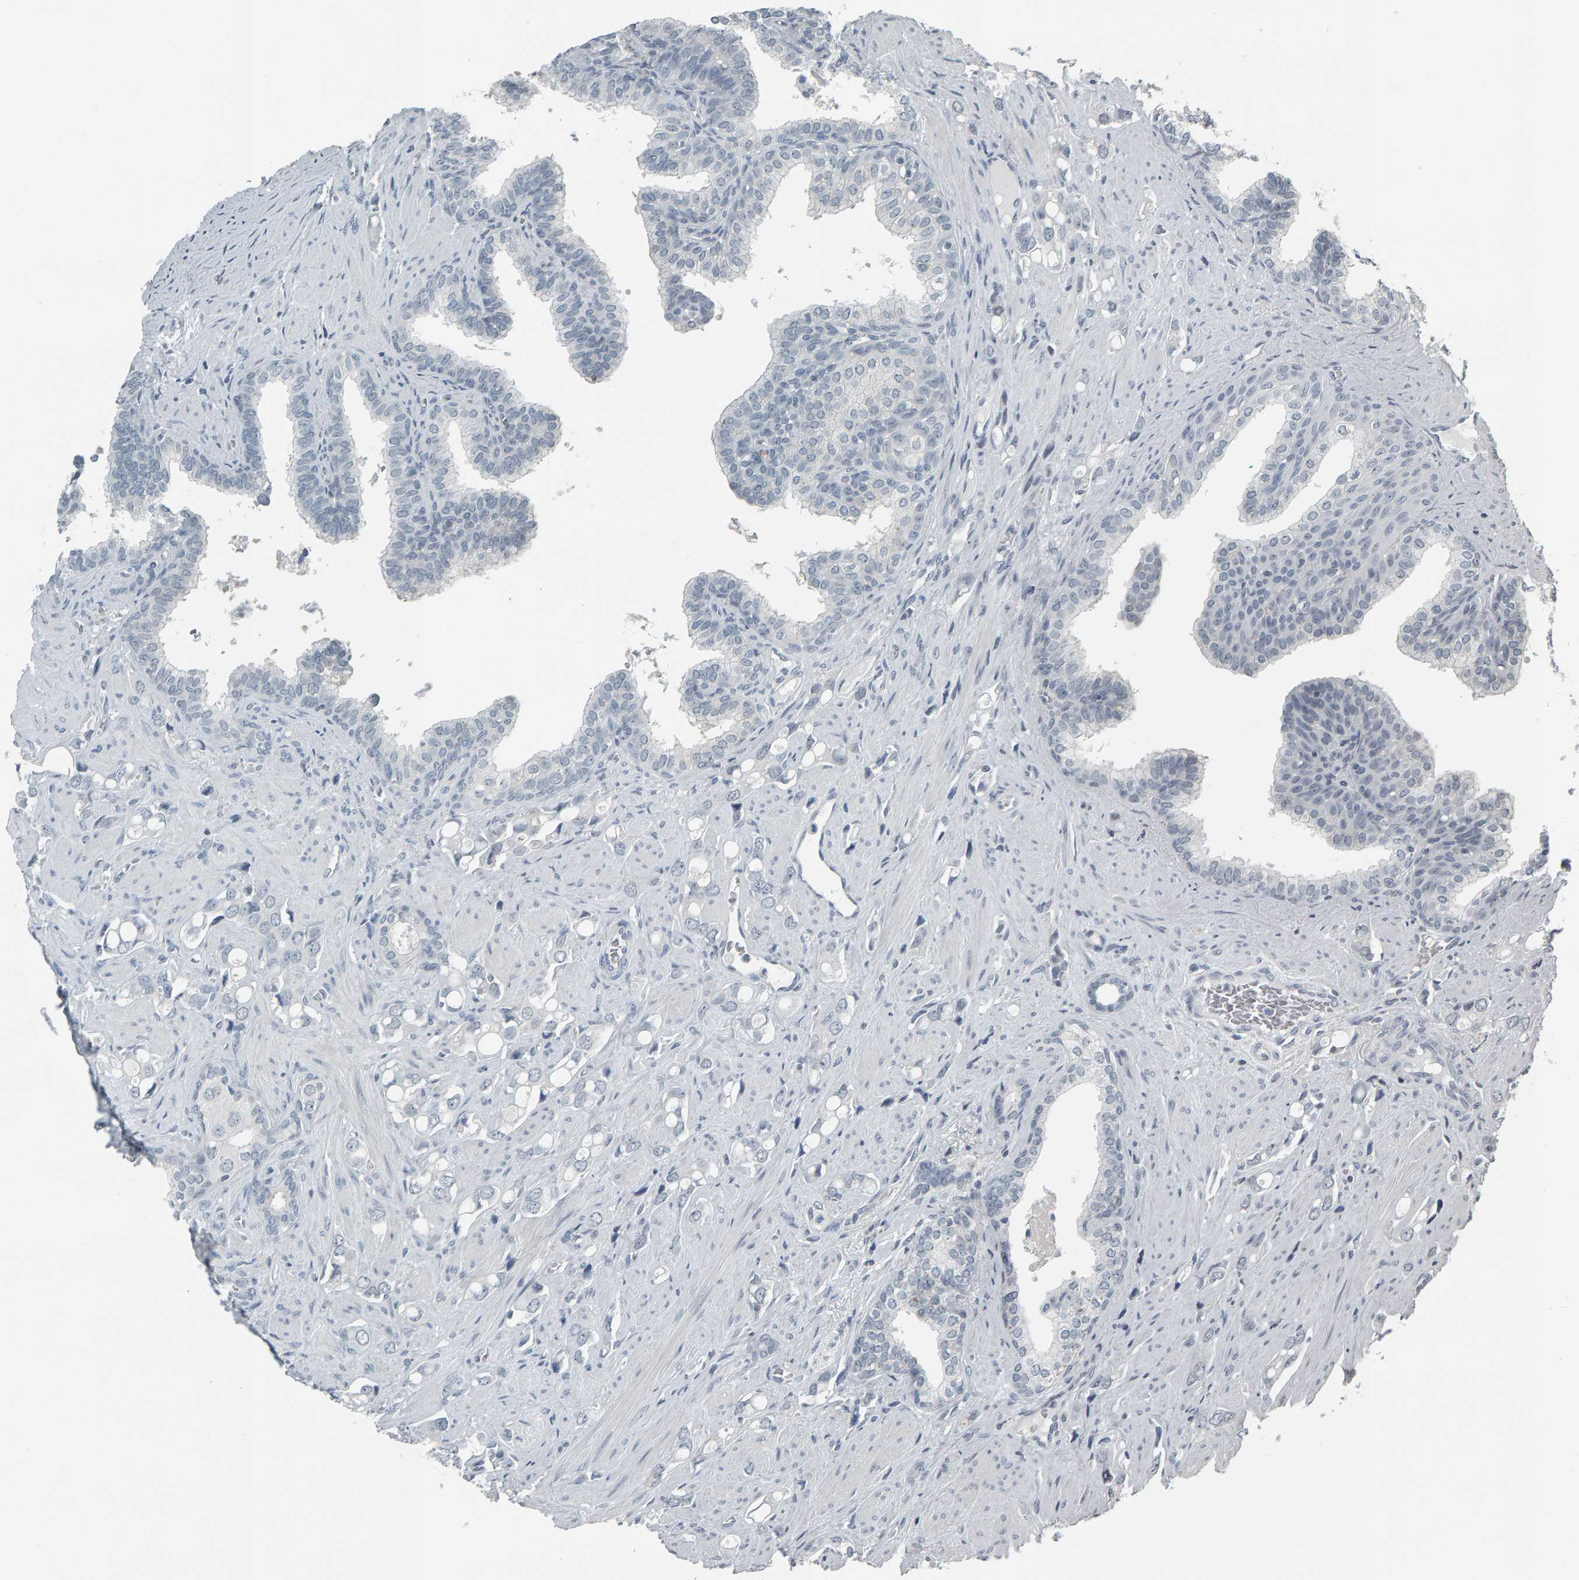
{"staining": {"intensity": "negative", "quantity": "none", "location": "none"}, "tissue": "prostate cancer", "cell_type": "Tumor cells", "image_type": "cancer", "snomed": [{"axis": "morphology", "description": "Adenocarcinoma, High grade"}, {"axis": "topography", "description": "Prostate"}], "caption": "High power microscopy photomicrograph of an immunohistochemistry histopathology image of high-grade adenocarcinoma (prostate), revealing no significant staining in tumor cells.", "gene": "PYY", "patient": {"sex": "male", "age": 52}}